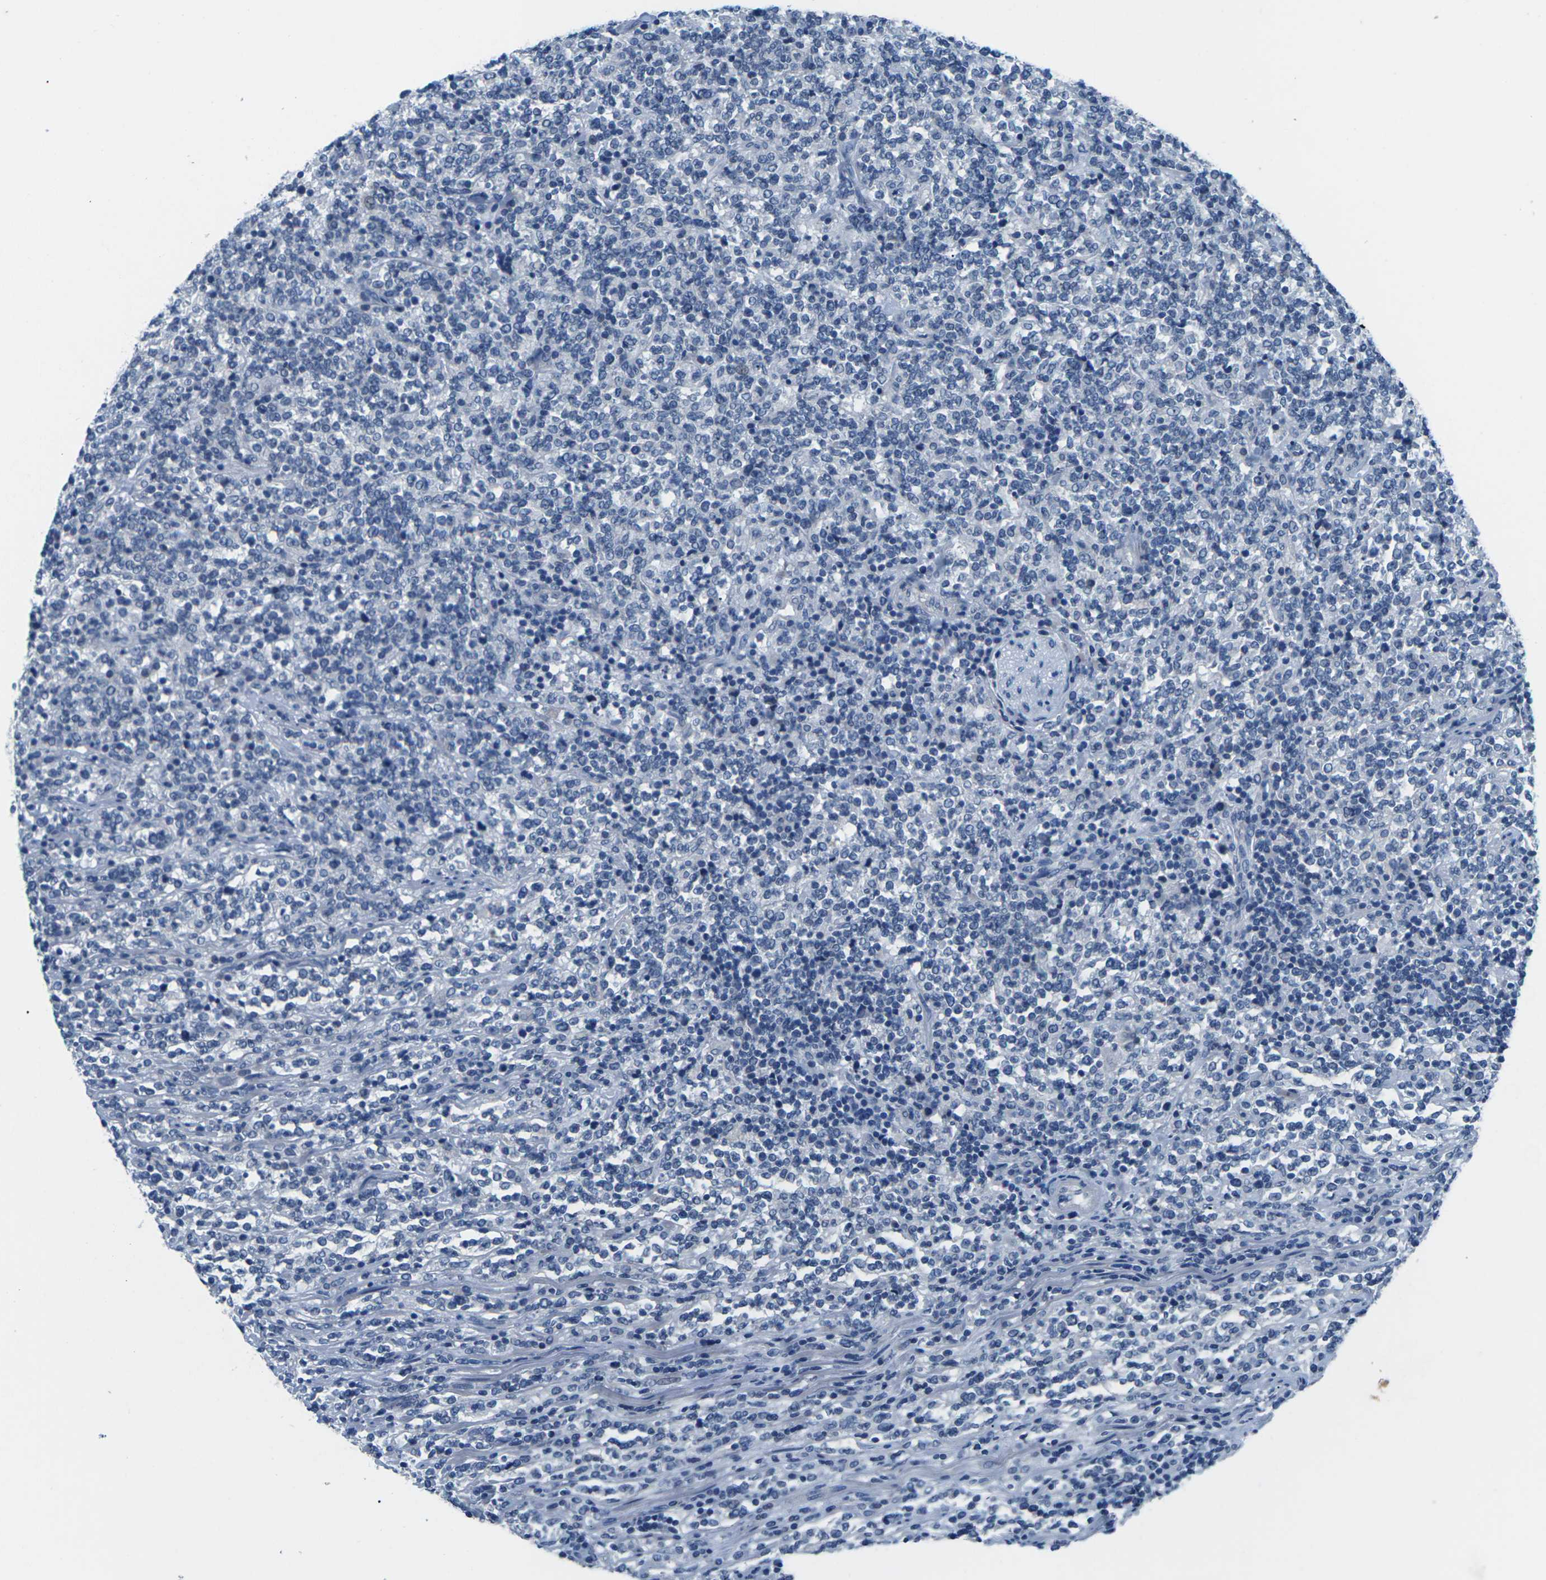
{"staining": {"intensity": "negative", "quantity": "none", "location": "none"}, "tissue": "lymphoma", "cell_type": "Tumor cells", "image_type": "cancer", "snomed": [{"axis": "morphology", "description": "Malignant lymphoma, non-Hodgkin's type, High grade"}, {"axis": "topography", "description": "Soft tissue"}], "caption": "DAB immunohistochemical staining of human malignant lymphoma, non-Hodgkin's type (high-grade) exhibits no significant expression in tumor cells.", "gene": "UMOD", "patient": {"sex": "male", "age": 18}}